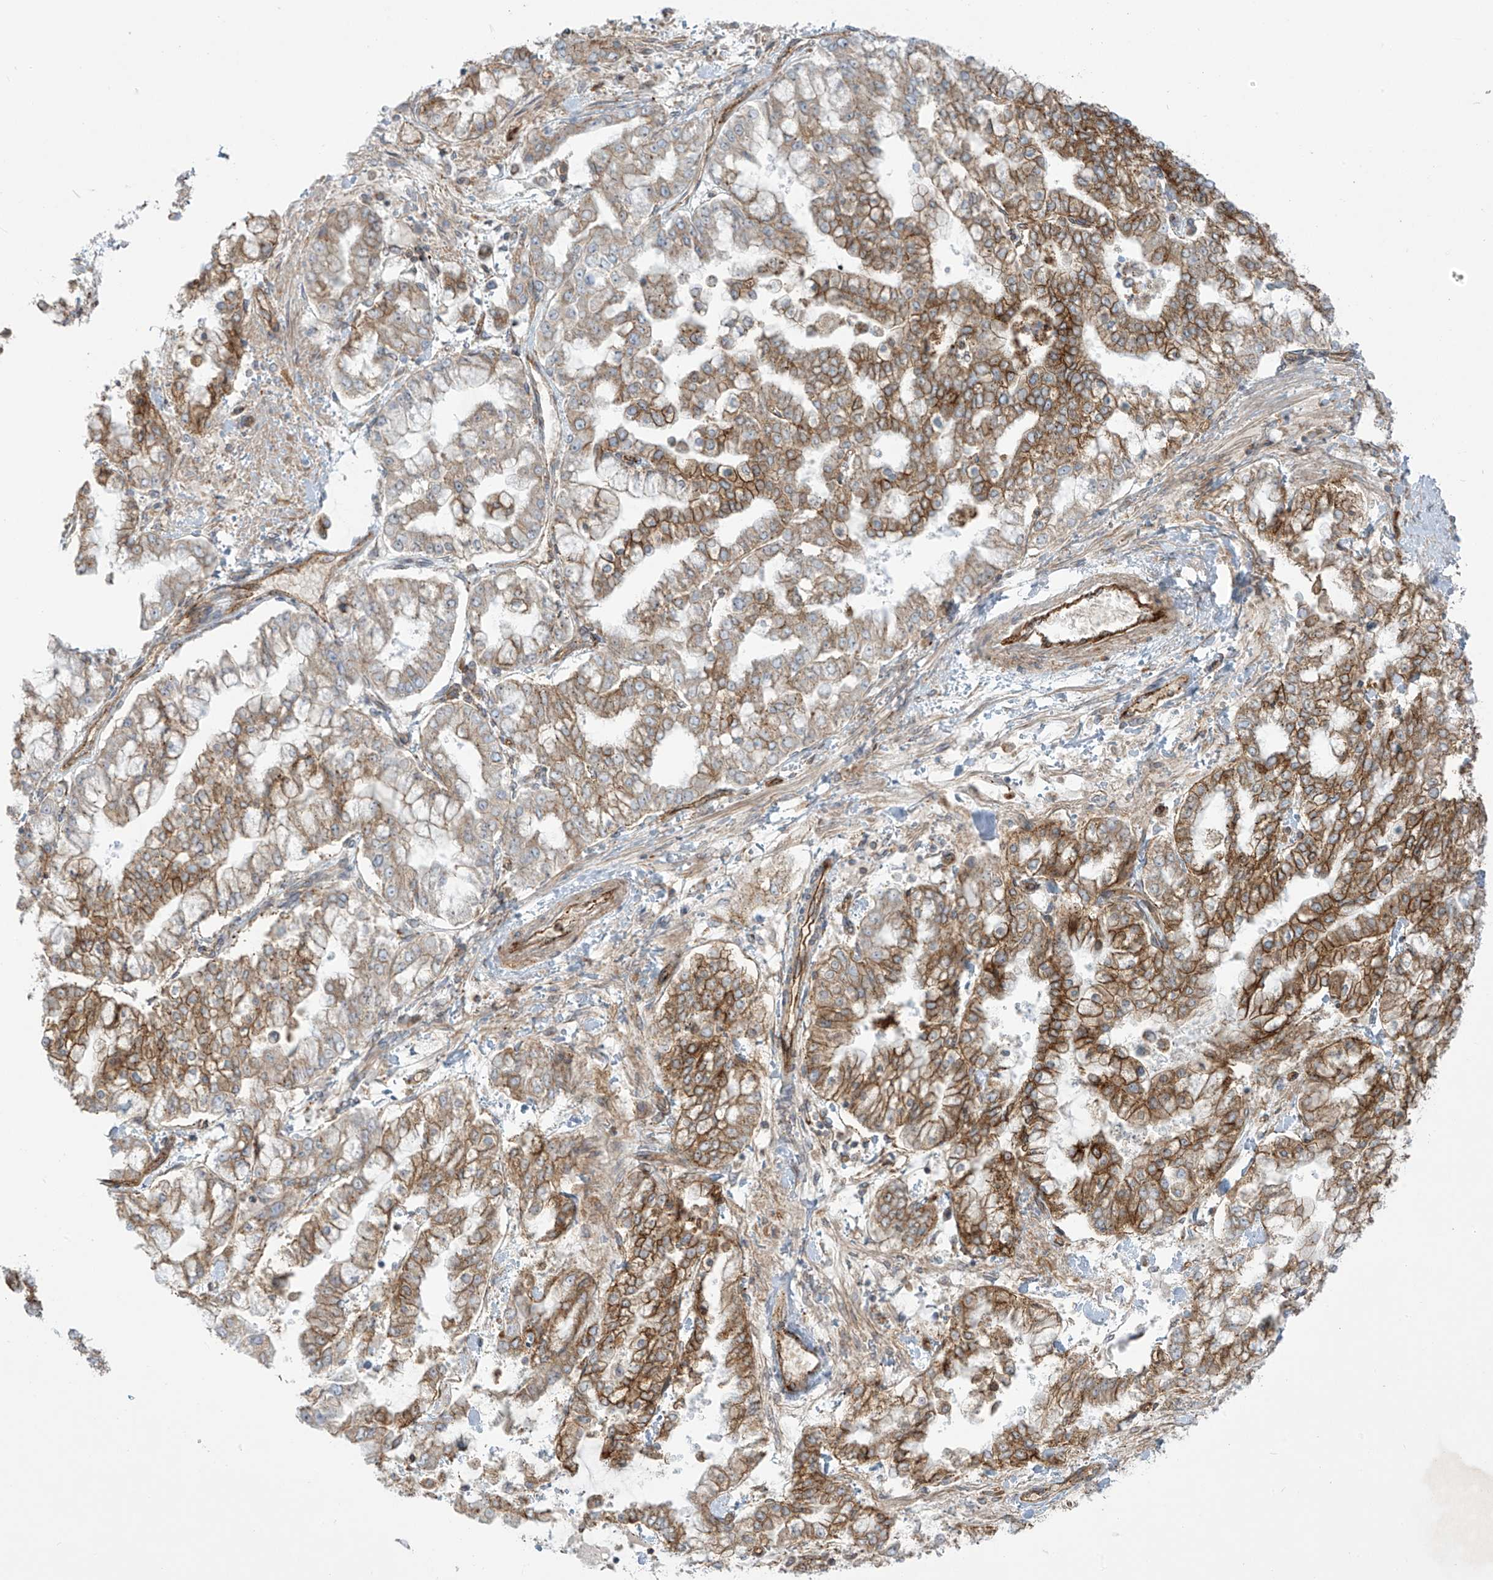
{"staining": {"intensity": "moderate", "quantity": ">75%", "location": "cytoplasmic/membranous"}, "tissue": "stomach cancer", "cell_type": "Tumor cells", "image_type": "cancer", "snomed": [{"axis": "morphology", "description": "Normal tissue, NOS"}, {"axis": "morphology", "description": "Adenocarcinoma, NOS"}, {"axis": "topography", "description": "Stomach, upper"}, {"axis": "topography", "description": "Stomach"}], "caption": "Immunohistochemistry image of human stomach adenocarcinoma stained for a protein (brown), which shows medium levels of moderate cytoplasmic/membranous positivity in approximately >75% of tumor cells.", "gene": "LZTS3", "patient": {"sex": "male", "age": 76}}